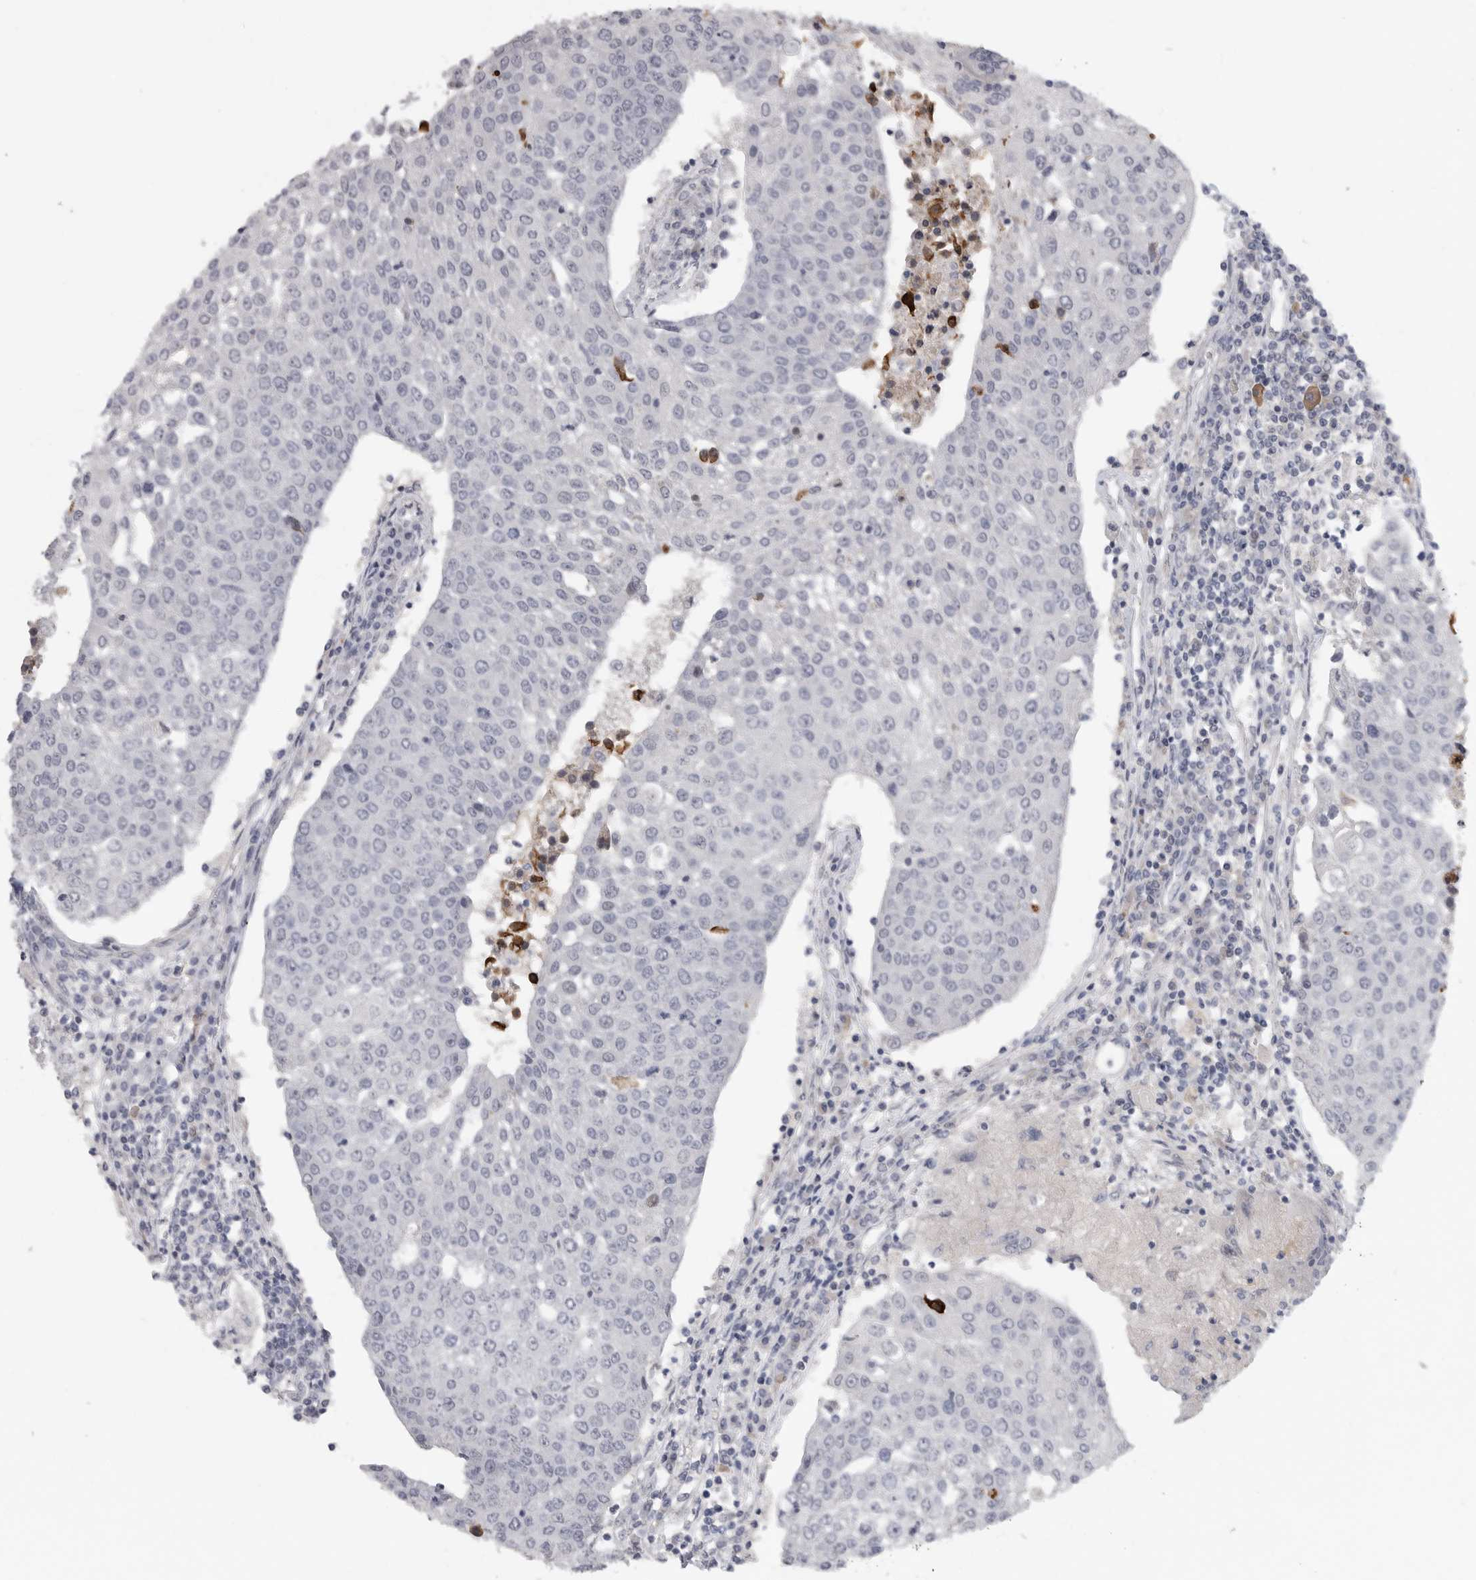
{"staining": {"intensity": "negative", "quantity": "none", "location": "none"}, "tissue": "urothelial cancer", "cell_type": "Tumor cells", "image_type": "cancer", "snomed": [{"axis": "morphology", "description": "Urothelial carcinoma, High grade"}, {"axis": "topography", "description": "Urinary bladder"}], "caption": "Immunohistochemistry (IHC) of human urothelial cancer displays no staining in tumor cells.", "gene": "FBXO43", "patient": {"sex": "female", "age": 85}}